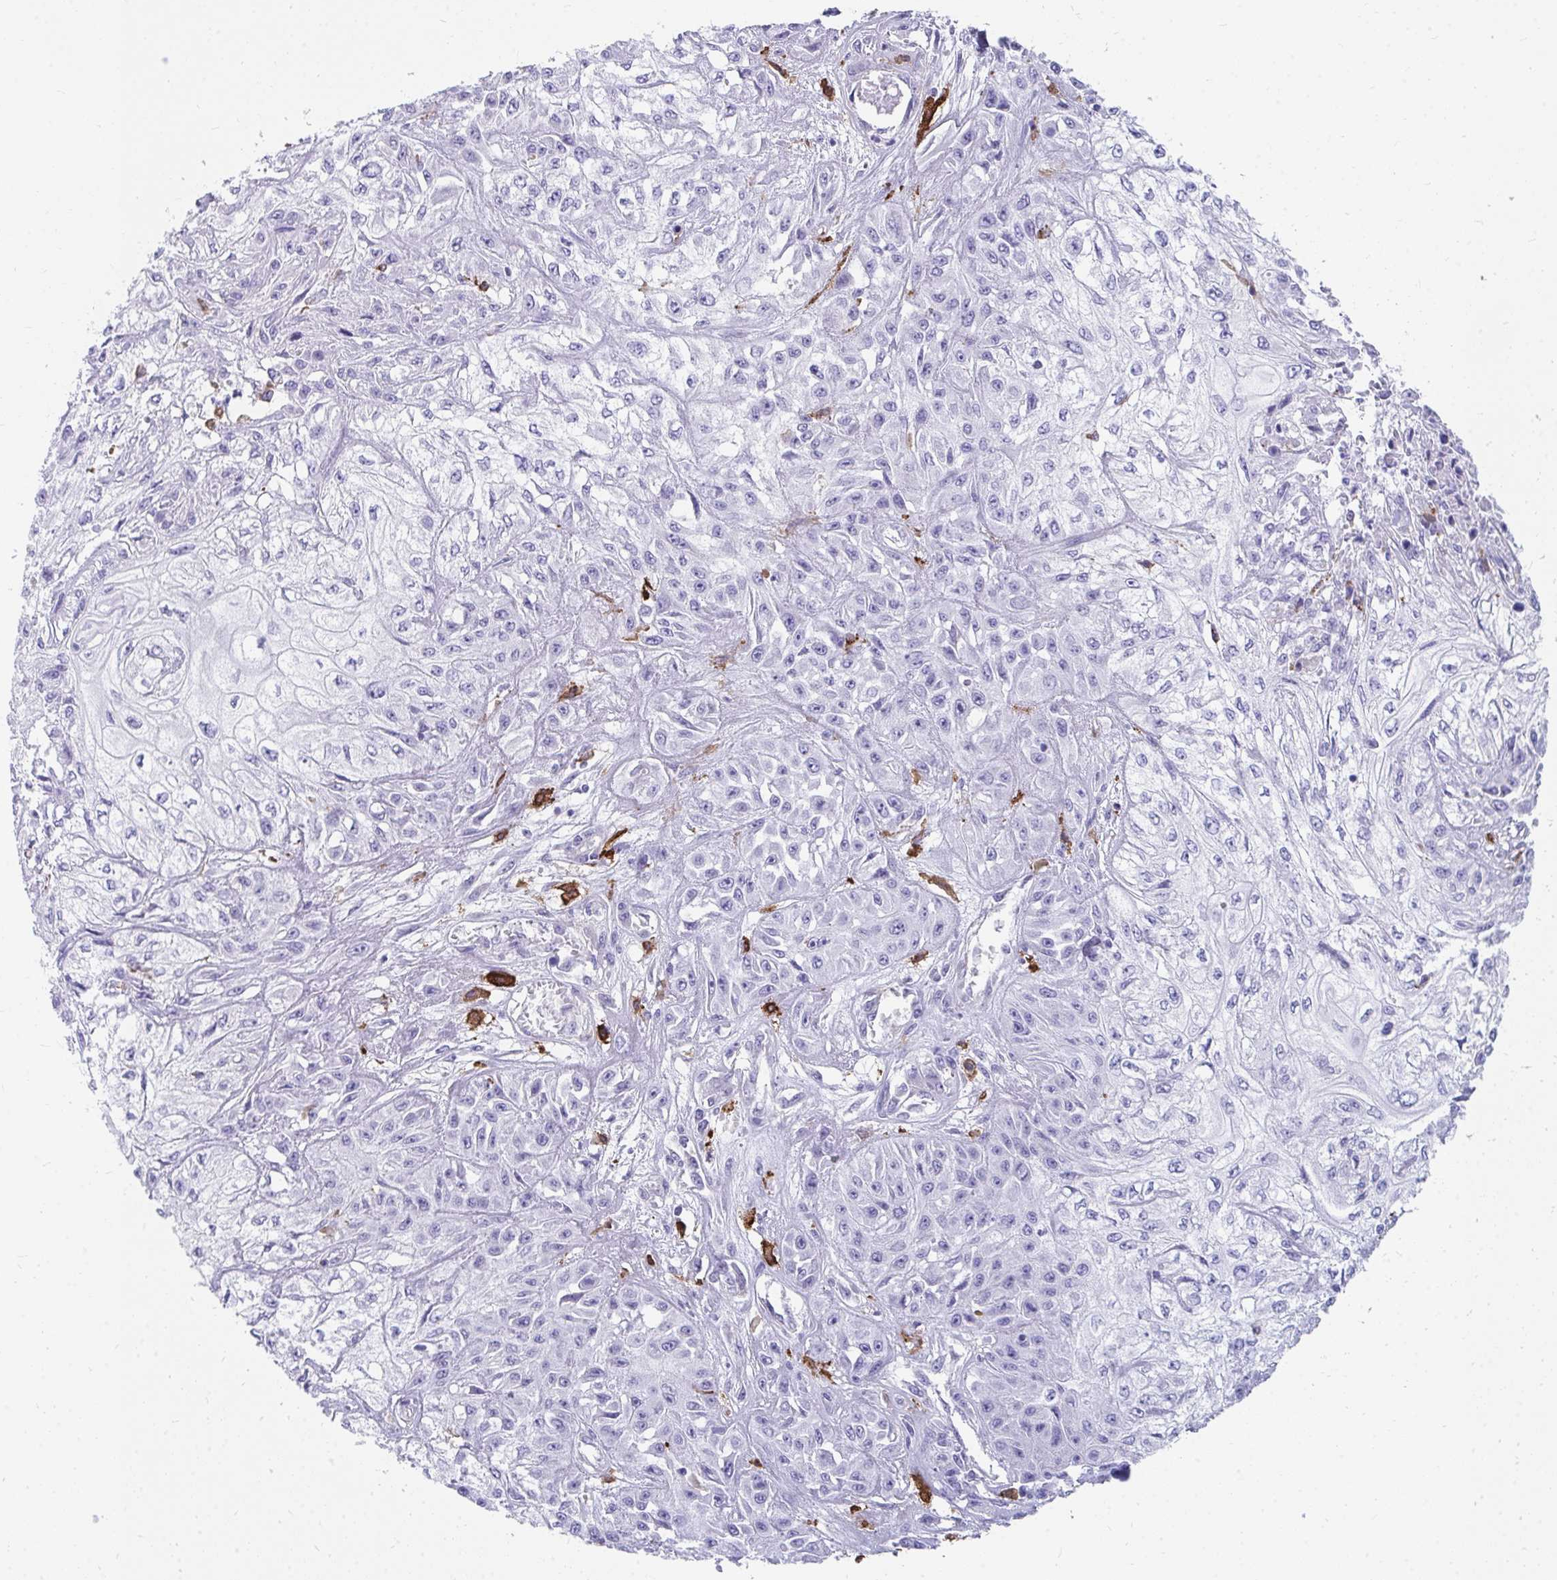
{"staining": {"intensity": "negative", "quantity": "none", "location": "none"}, "tissue": "skin cancer", "cell_type": "Tumor cells", "image_type": "cancer", "snomed": [{"axis": "morphology", "description": "Squamous cell carcinoma, NOS"}, {"axis": "morphology", "description": "Squamous cell carcinoma, metastatic, NOS"}, {"axis": "topography", "description": "Skin"}, {"axis": "topography", "description": "Lymph node"}], "caption": "Immunohistochemistry (IHC) micrograph of skin cancer stained for a protein (brown), which demonstrates no expression in tumor cells.", "gene": "CD163", "patient": {"sex": "male", "age": 75}}